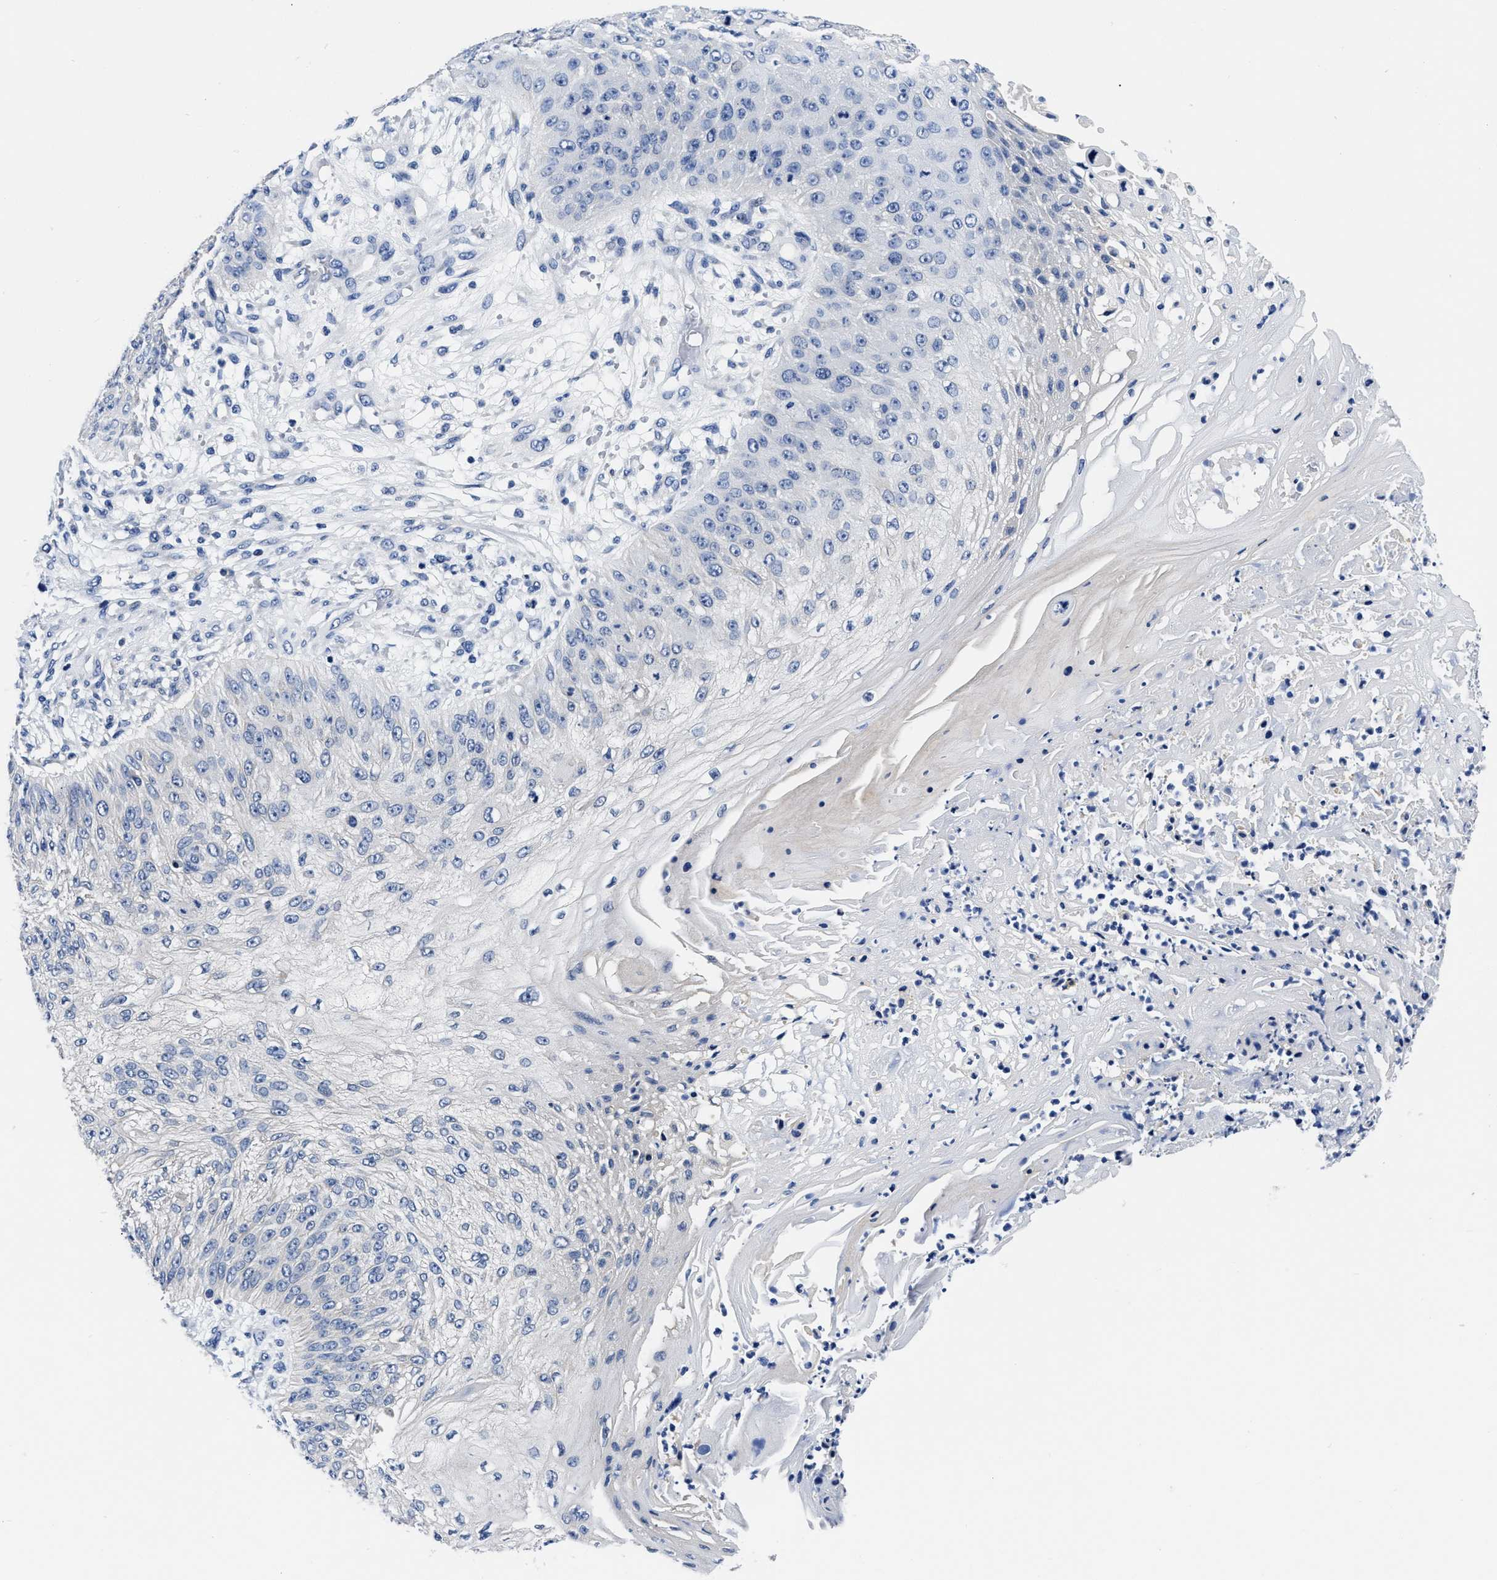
{"staining": {"intensity": "negative", "quantity": "none", "location": "none"}, "tissue": "skin cancer", "cell_type": "Tumor cells", "image_type": "cancer", "snomed": [{"axis": "morphology", "description": "Squamous cell carcinoma, NOS"}, {"axis": "topography", "description": "Skin"}], "caption": "An IHC photomicrograph of skin squamous cell carcinoma is shown. There is no staining in tumor cells of skin squamous cell carcinoma.", "gene": "SLC35F1", "patient": {"sex": "female", "age": 80}}